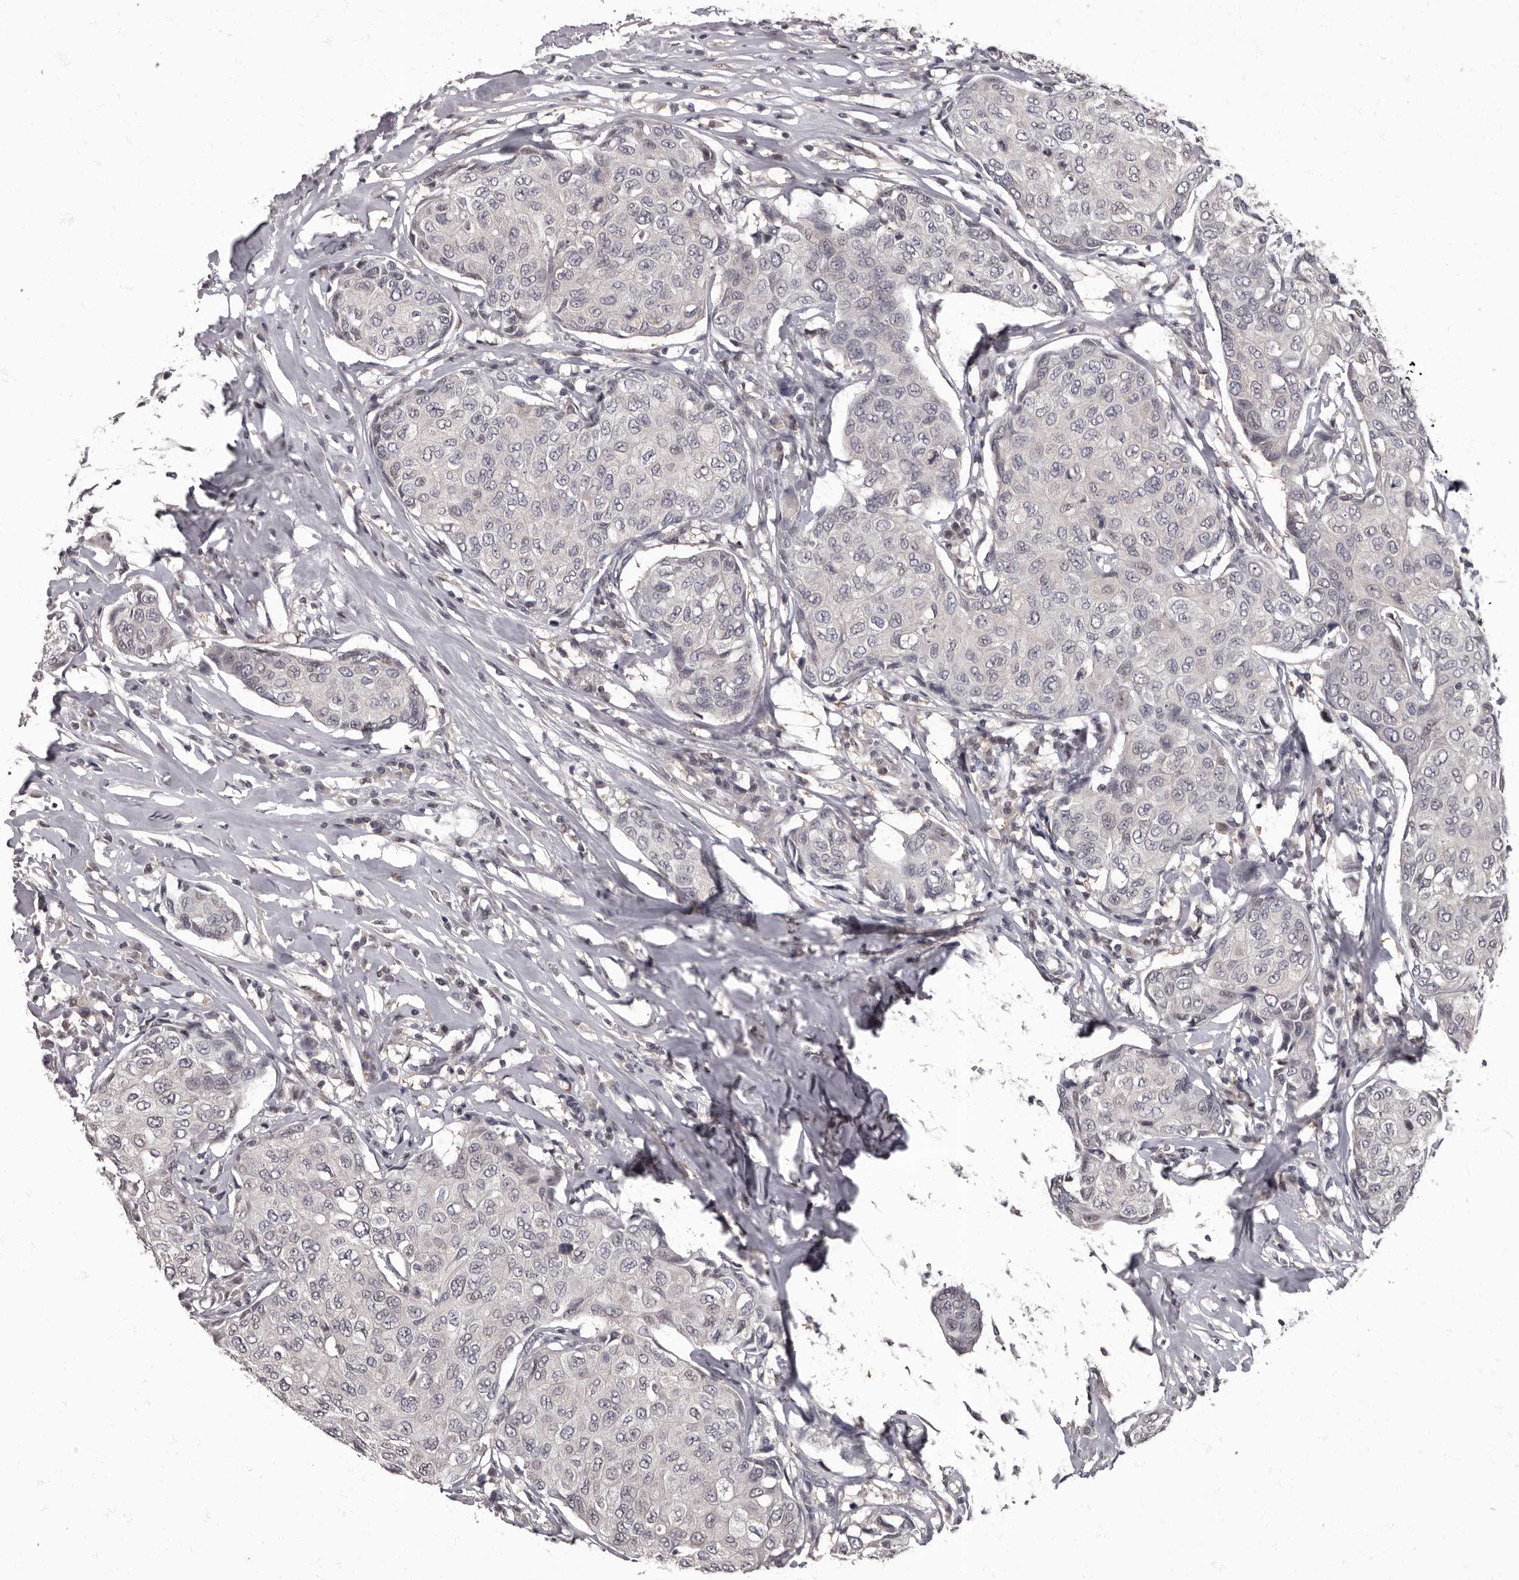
{"staining": {"intensity": "negative", "quantity": "none", "location": "none"}, "tissue": "breast cancer", "cell_type": "Tumor cells", "image_type": "cancer", "snomed": [{"axis": "morphology", "description": "Duct carcinoma"}, {"axis": "topography", "description": "Breast"}], "caption": "Immunohistochemical staining of human breast cancer (invasive ductal carcinoma) shows no significant expression in tumor cells.", "gene": "C1orf50", "patient": {"sex": "female", "age": 80}}